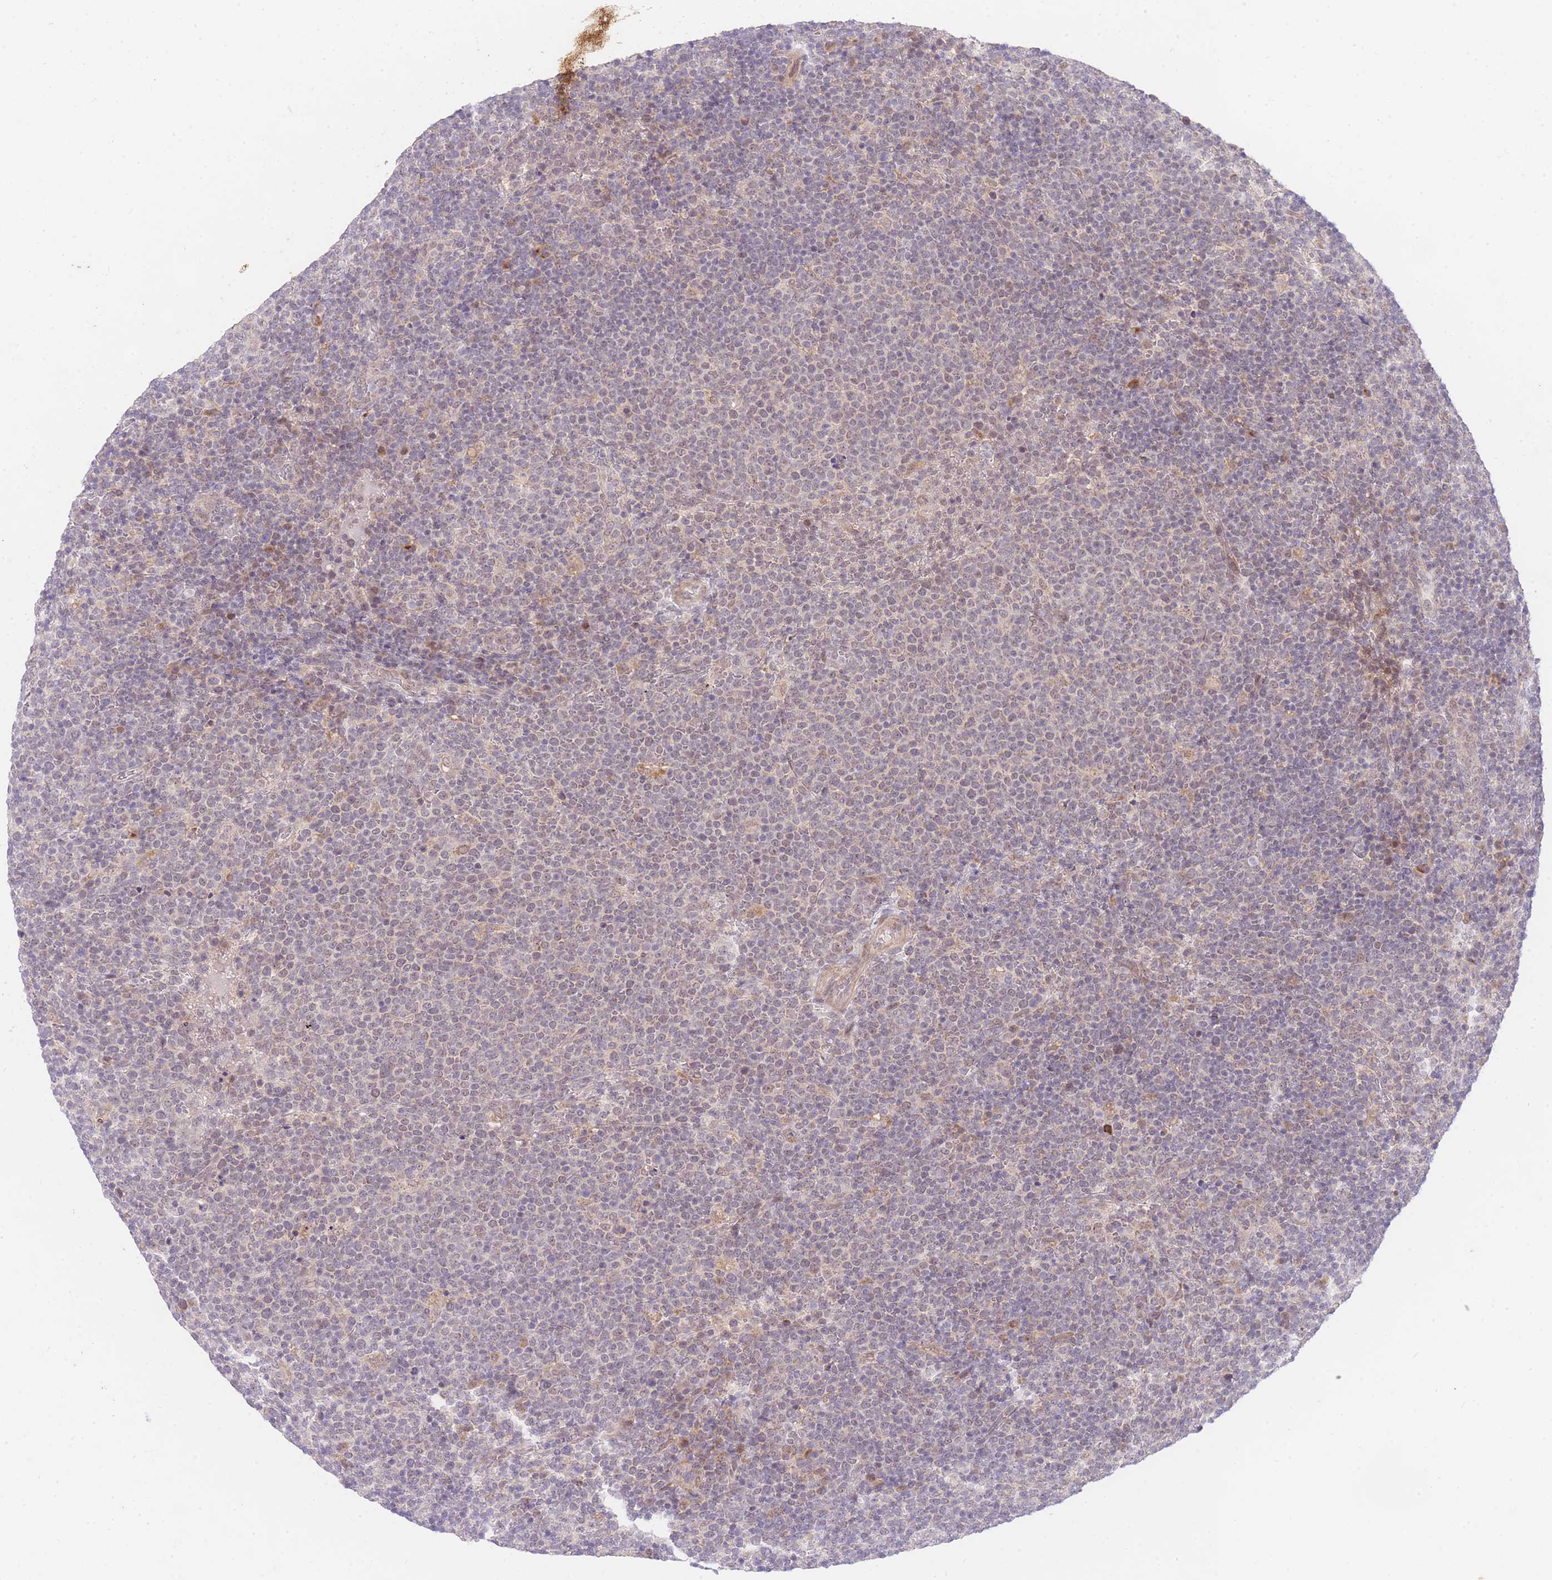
{"staining": {"intensity": "negative", "quantity": "none", "location": "none"}, "tissue": "lymphoma", "cell_type": "Tumor cells", "image_type": "cancer", "snomed": [{"axis": "morphology", "description": "Malignant lymphoma, non-Hodgkin's type, High grade"}, {"axis": "topography", "description": "Lymph node"}], "caption": "A photomicrograph of human lymphoma is negative for staining in tumor cells.", "gene": "SLC25A33", "patient": {"sex": "male", "age": 61}}